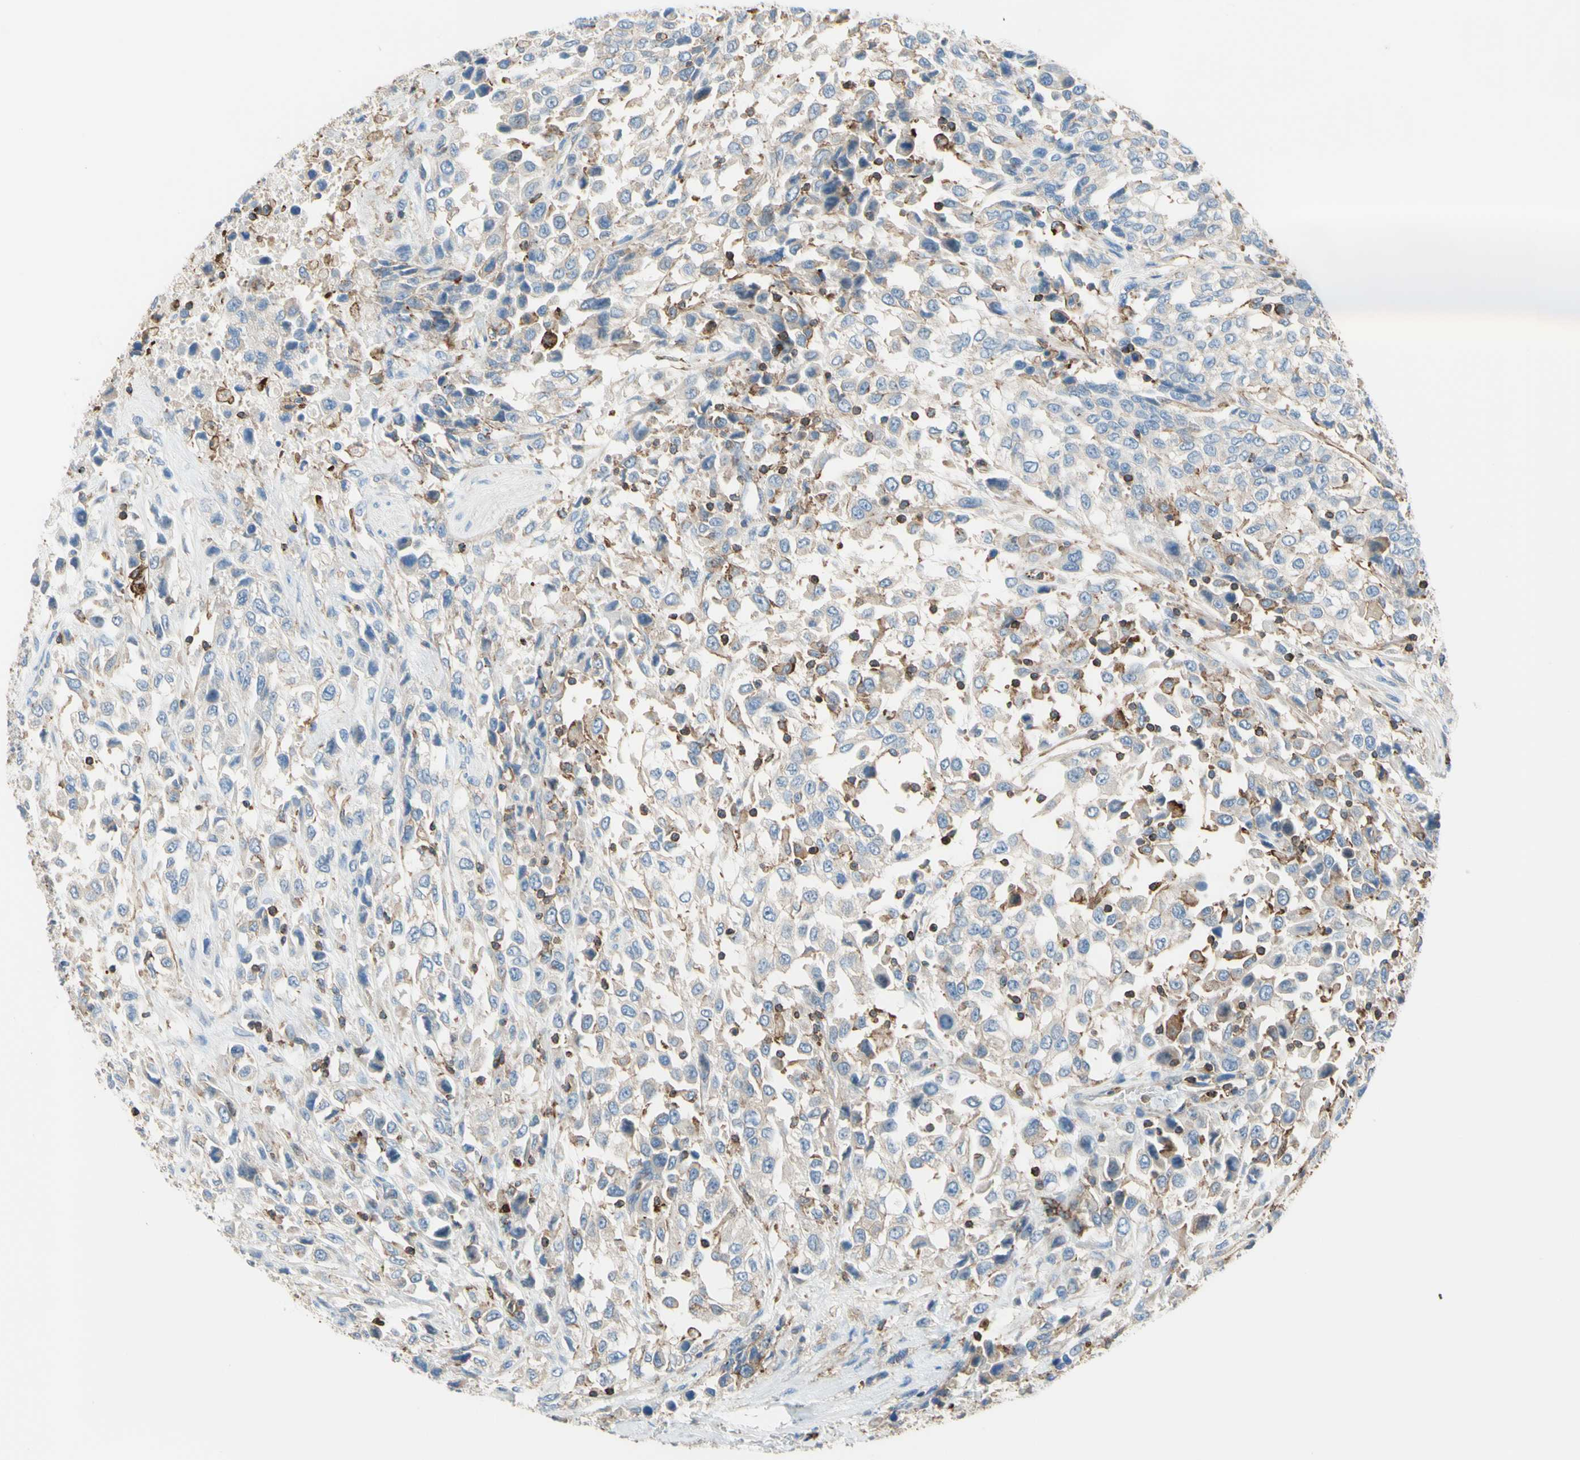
{"staining": {"intensity": "weak", "quantity": "<25%", "location": "cytoplasmic/membranous"}, "tissue": "urothelial cancer", "cell_type": "Tumor cells", "image_type": "cancer", "snomed": [{"axis": "morphology", "description": "Urothelial carcinoma, High grade"}, {"axis": "topography", "description": "Urinary bladder"}], "caption": "Immunohistochemistry micrograph of neoplastic tissue: human urothelial cancer stained with DAB demonstrates no significant protein expression in tumor cells.", "gene": "SEMA4C", "patient": {"sex": "female", "age": 80}}